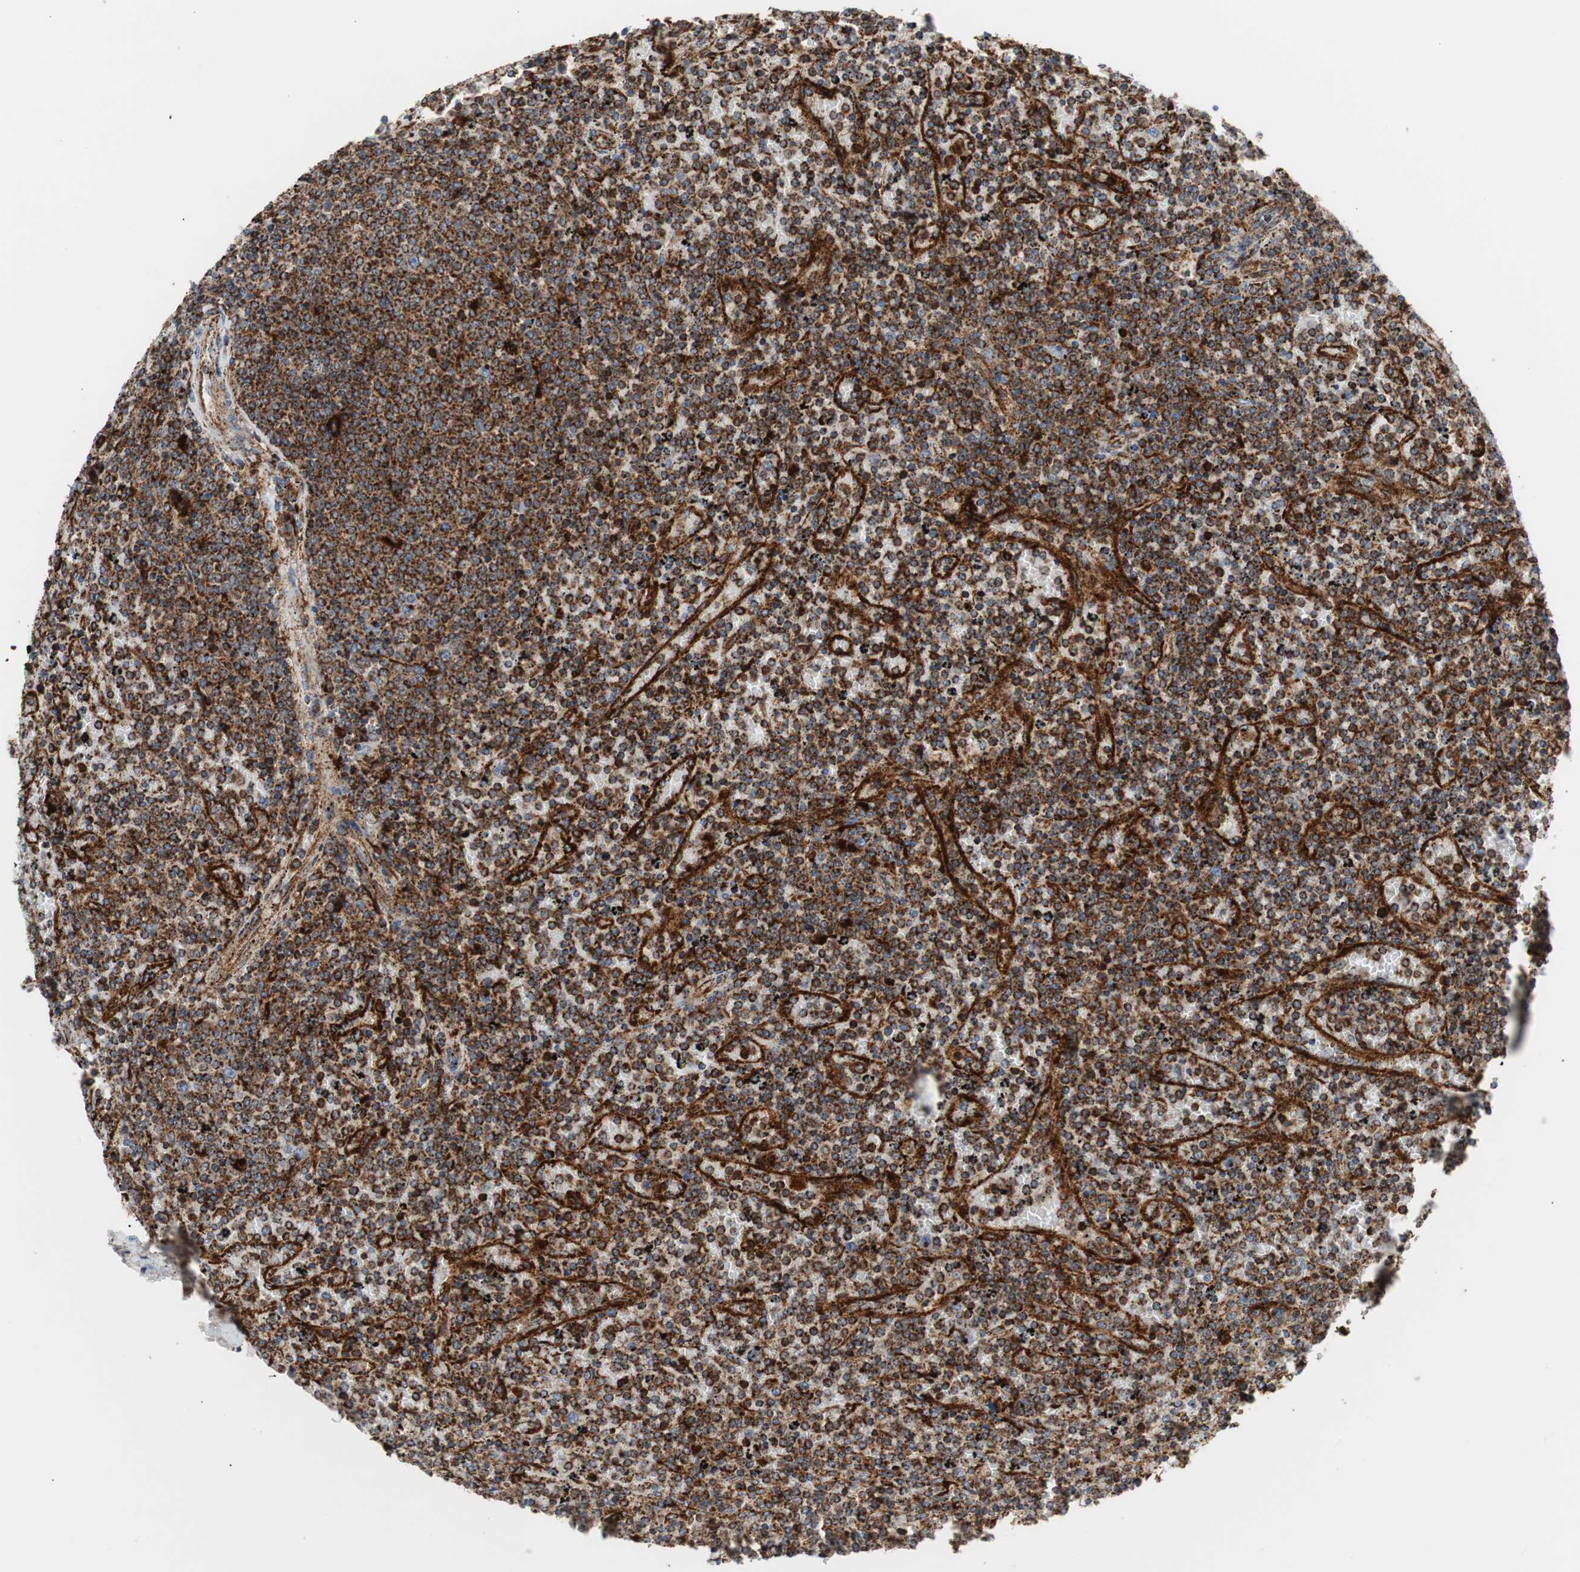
{"staining": {"intensity": "strong", "quantity": ">75%", "location": "cytoplasmic/membranous"}, "tissue": "lymphoma", "cell_type": "Tumor cells", "image_type": "cancer", "snomed": [{"axis": "morphology", "description": "Malignant lymphoma, non-Hodgkin's type, Low grade"}, {"axis": "topography", "description": "Spleen"}], "caption": "The immunohistochemical stain labels strong cytoplasmic/membranous expression in tumor cells of lymphoma tissue.", "gene": "LAMP1", "patient": {"sex": "female", "age": 77}}